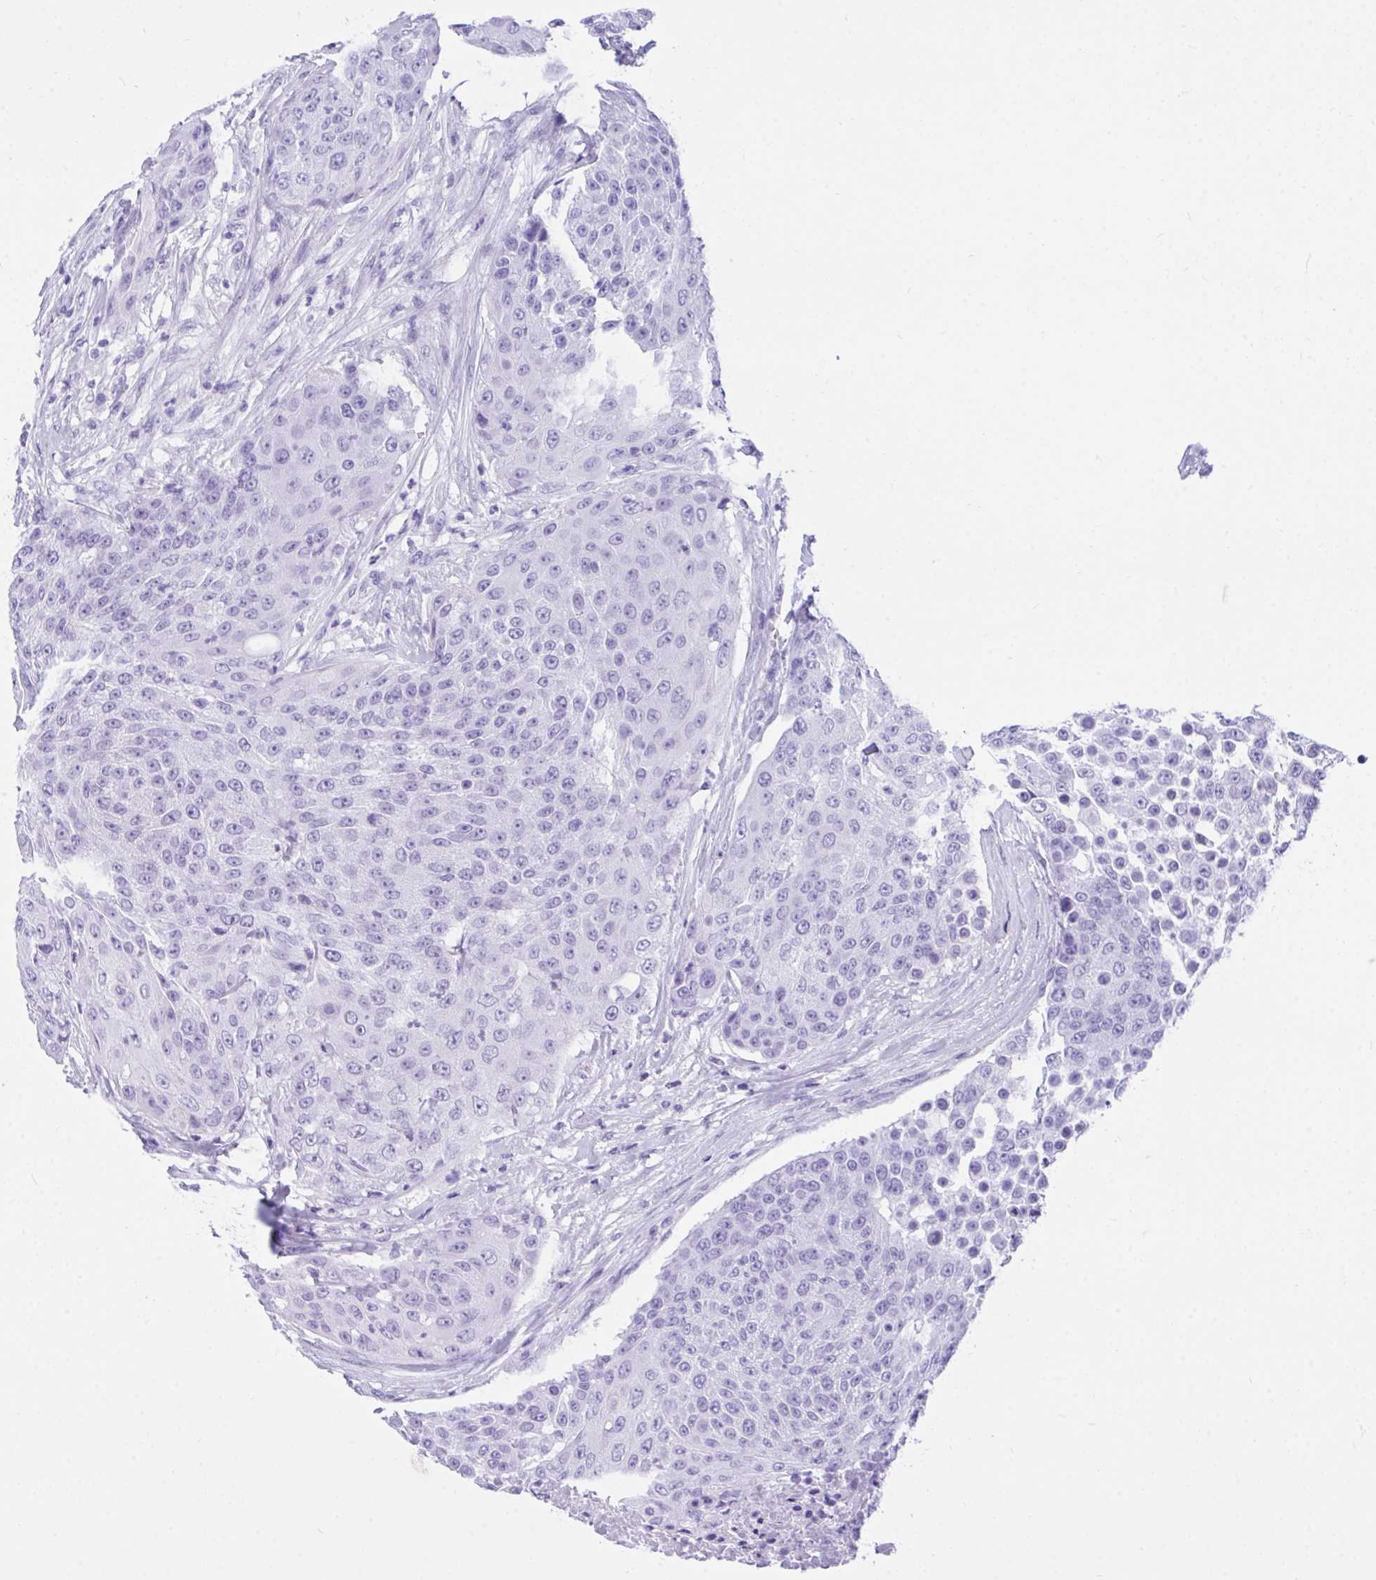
{"staining": {"intensity": "negative", "quantity": "none", "location": "none"}, "tissue": "urothelial cancer", "cell_type": "Tumor cells", "image_type": "cancer", "snomed": [{"axis": "morphology", "description": "Urothelial carcinoma, High grade"}, {"axis": "topography", "description": "Urinary bladder"}], "caption": "Immunohistochemistry micrograph of neoplastic tissue: human urothelial cancer stained with DAB (3,3'-diaminobenzidine) demonstrates no significant protein expression in tumor cells.", "gene": "TLN2", "patient": {"sex": "female", "age": 63}}